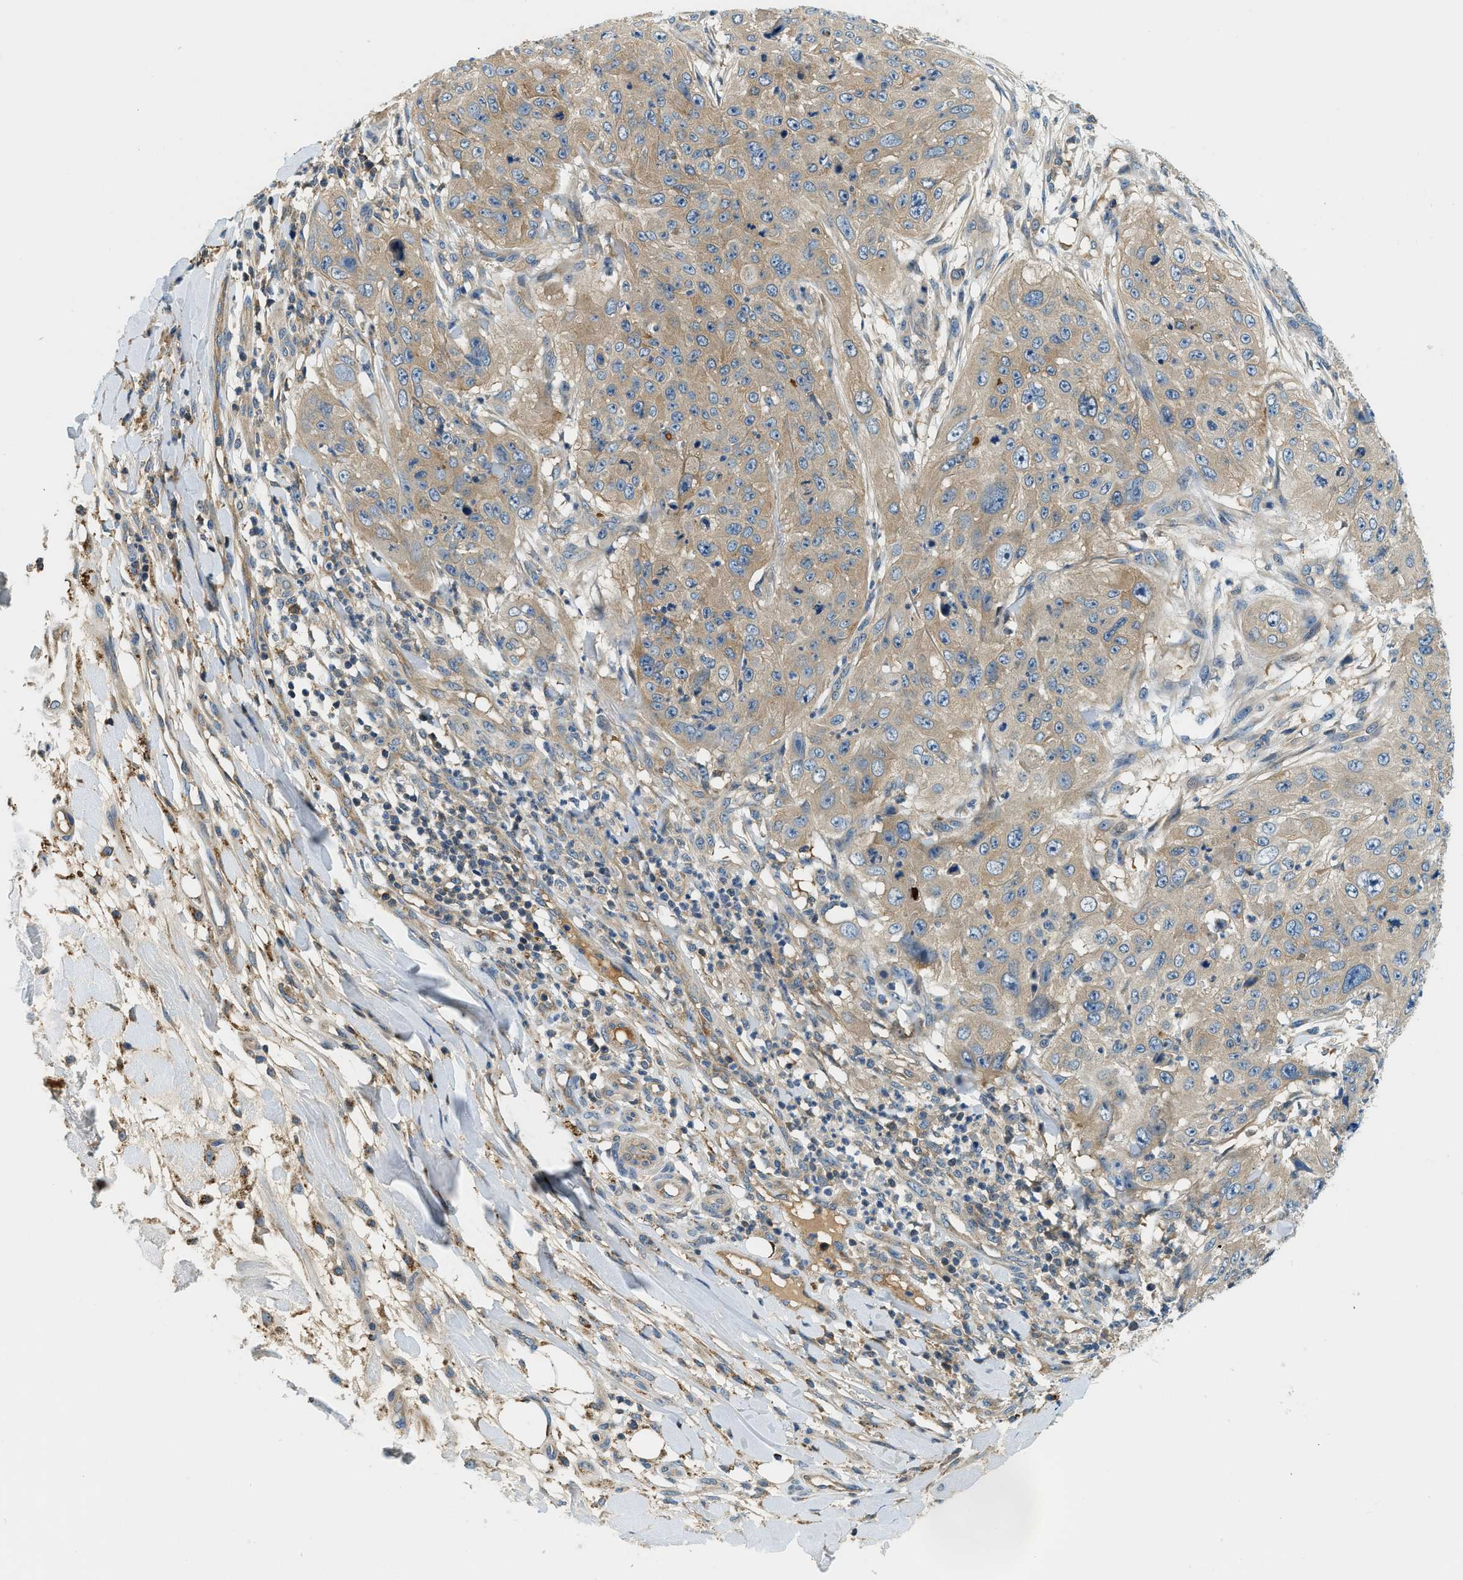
{"staining": {"intensity": "weak", "quantity": ">75%", "location": "cytoplasmic/membranous"}, "tissue": "skin cancer", "cell_type": "Tumor cells", "image_type": "cancer", "snomed": [{"axis": "morphology", "description": "Squamous cell carcinoma, NOS"}, {"axis": "topography", "description": "Skin"}], "caption": "Human squamous cell carcinoma (skin) stained for a protein (brown) reveals weak cytoplasmic/membranous positive expression in approximately >75% of tumor cells.", "gene": "KCNK1", "patient": {"sex": "female", "age": 80}}